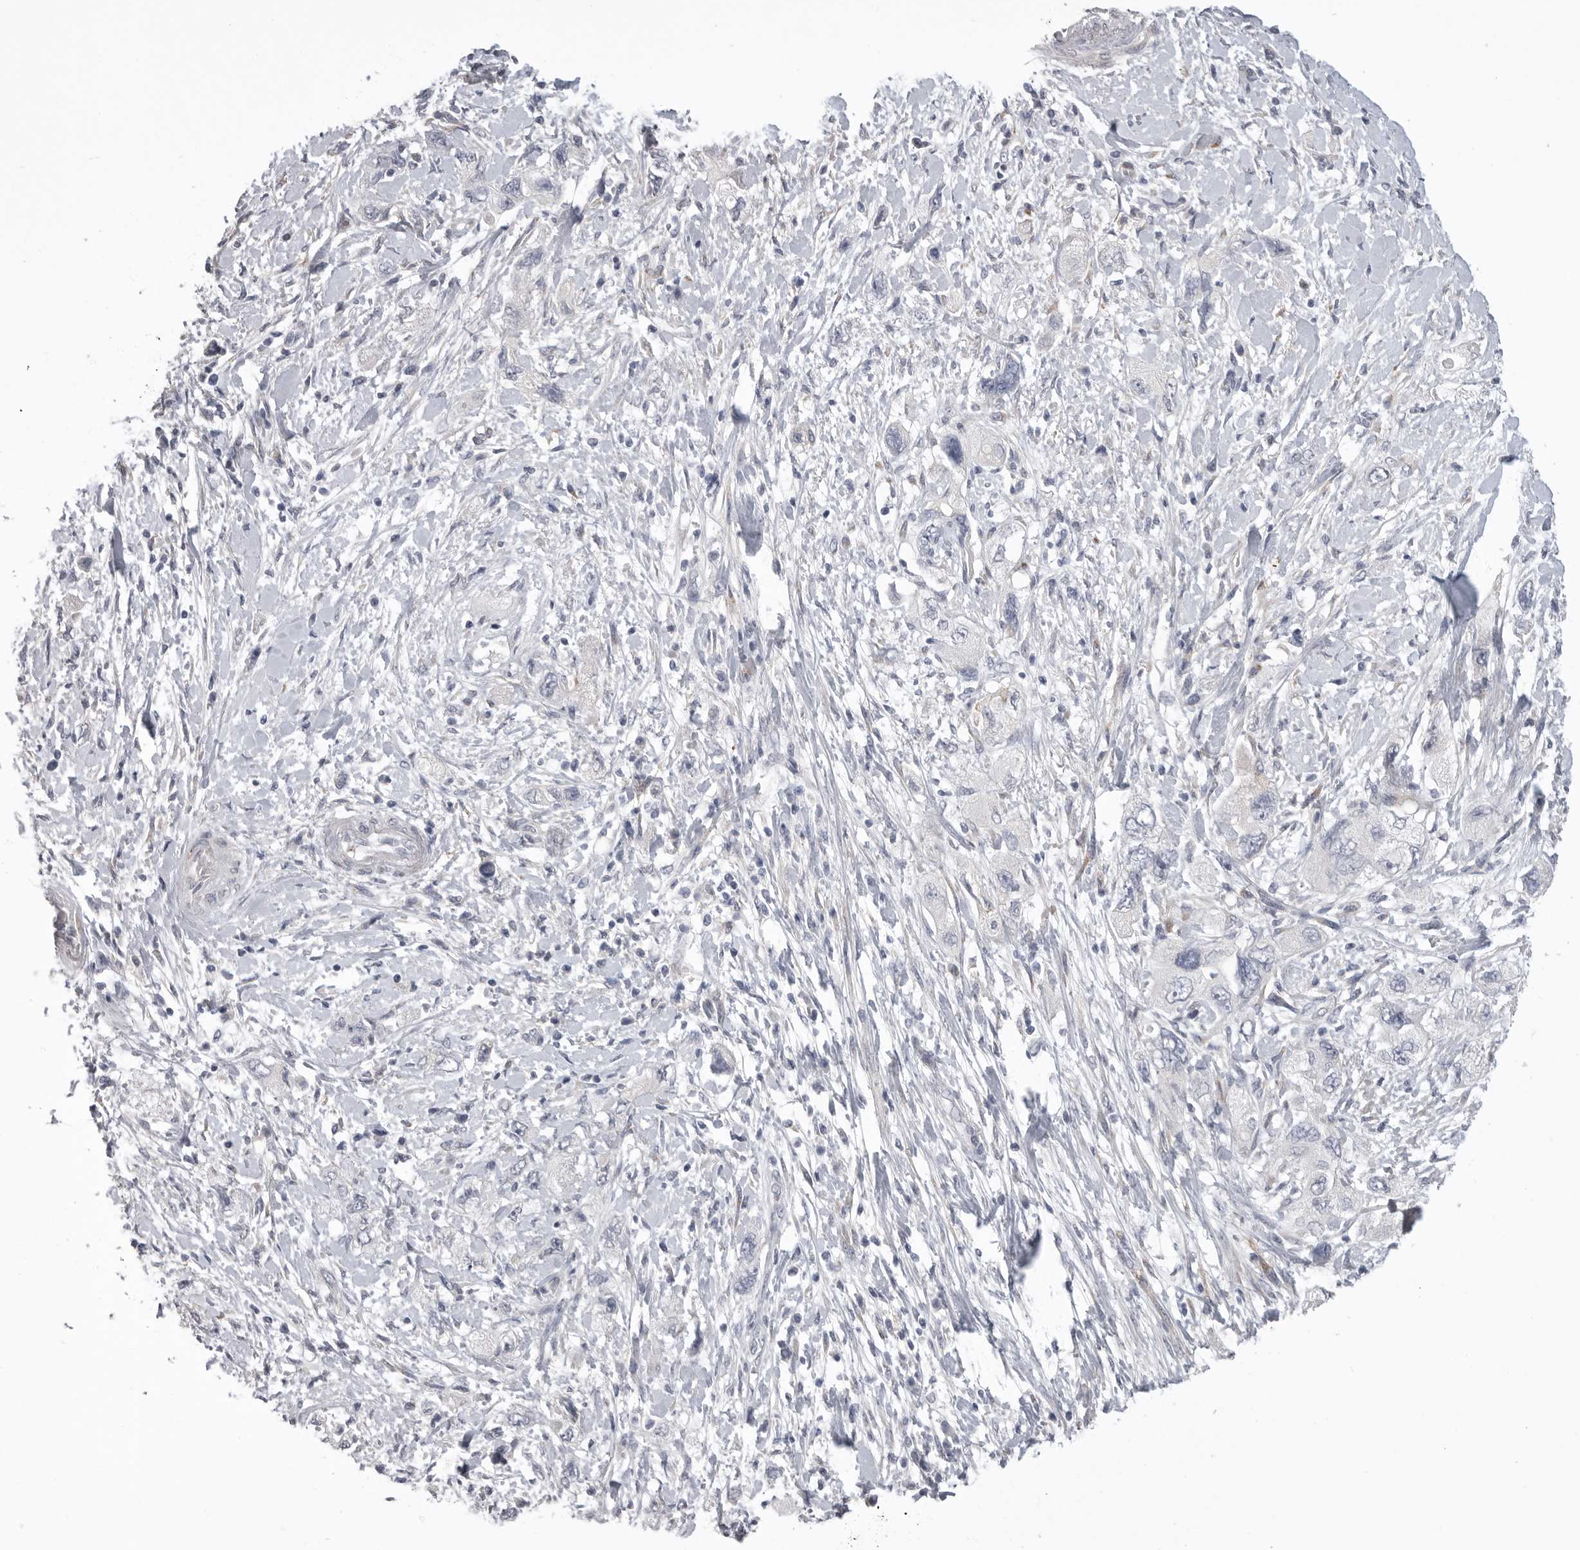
{"staining": {"intensity": "negative", "quantity": "none", "location": "none"}, "tissue": "pancreatic cancer", "cell_type": "Tumor cells", "image_type": "cancer", "snomed": [{"axis": "morphology", "description": "Adenocarcinoma, NOS"}, {"axis": "topography", "description": "Pancreas"}], "caption": "DAB immunohistochemical staining of pancreatic cancer (adenocarcinoma) demonstrates no significant expression in tumor cells.", "gene": "SERPING1", "patient": {"sex": "female", "age": 73}}